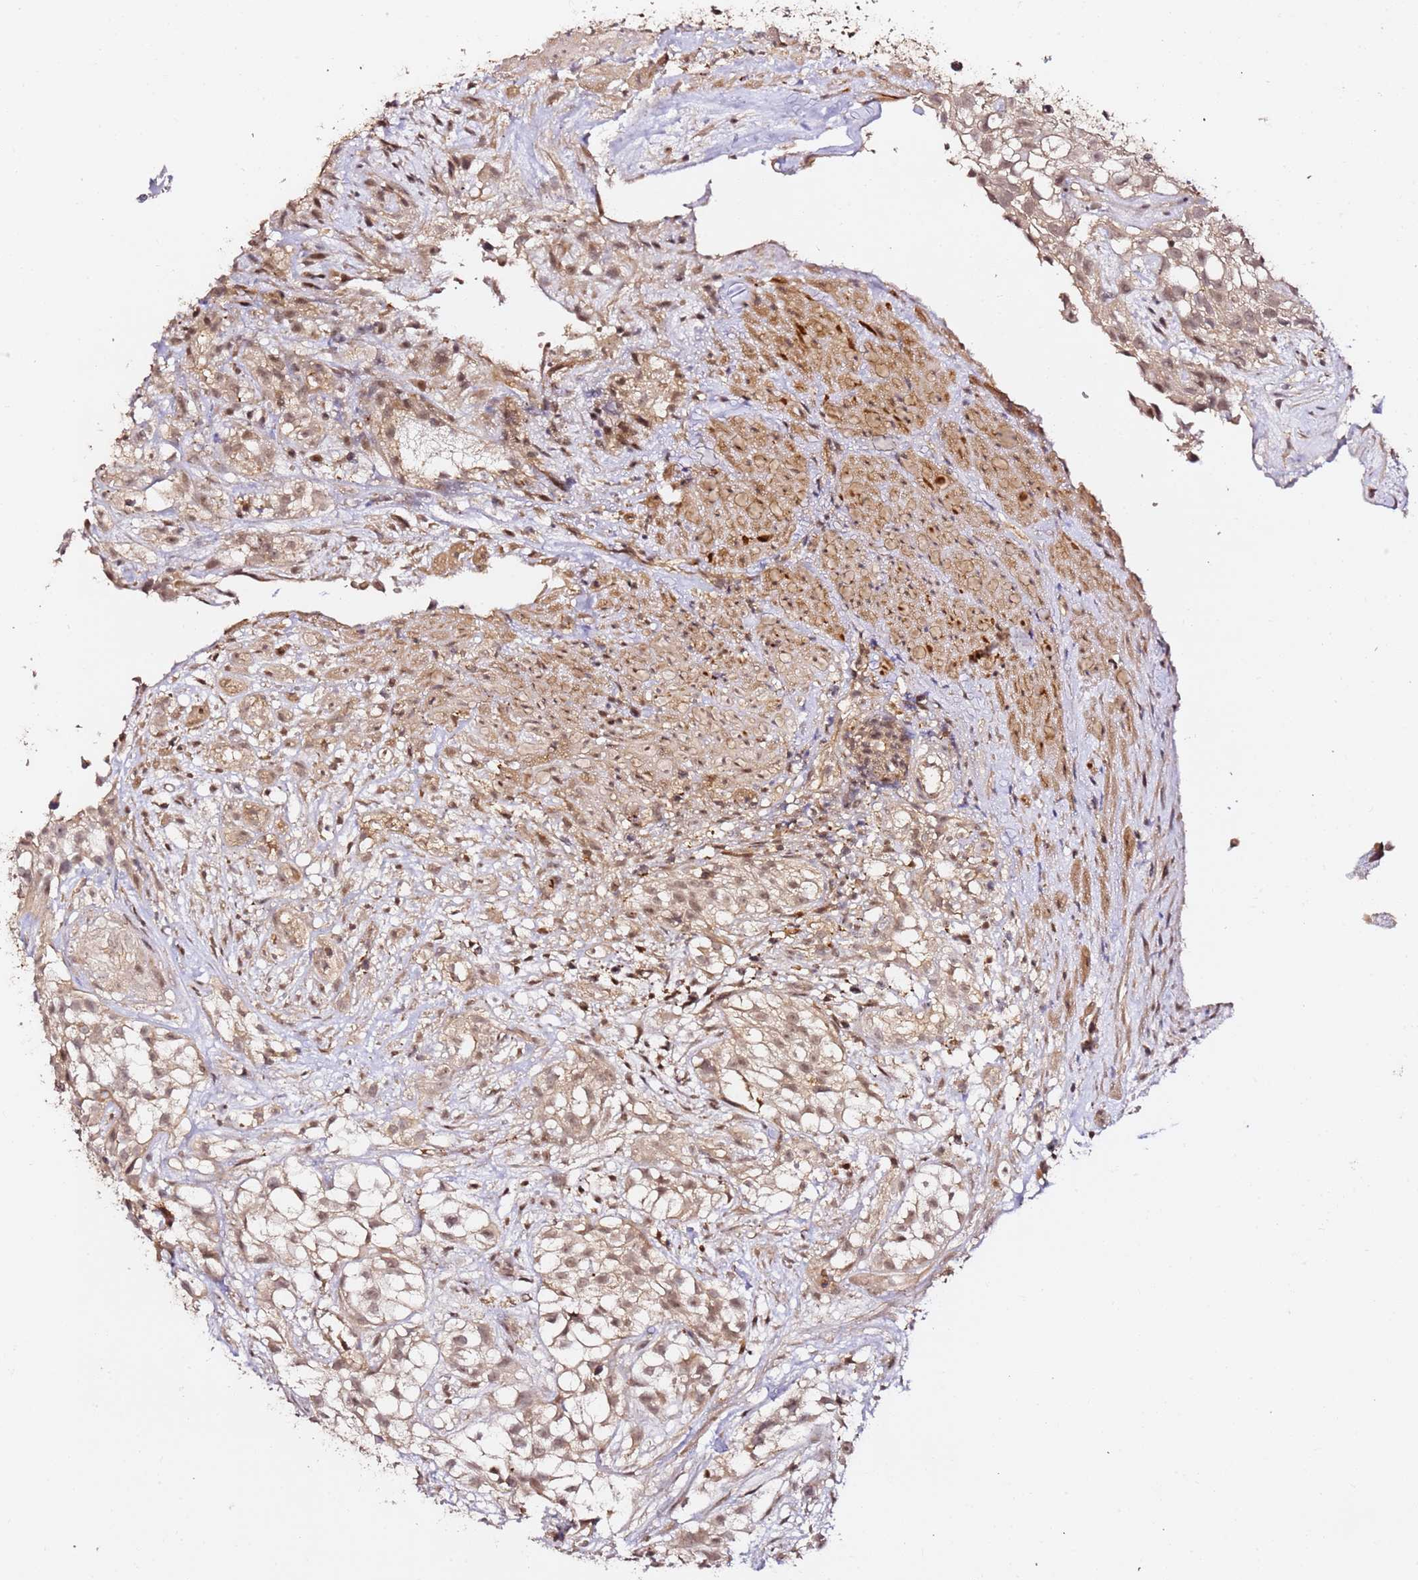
{"staining": {"intensity": "weak", "quantity": ">75%", "location": "nuclear"}, "tissue": "urothelial cancer", "cell_type": "Tumor cells", "image_type": "cancer", "snomed": [{"axis": "morphology", "description": "Urothelial carcinoma, High grade"}, {"axis": "topography", "description": "Urinary bladder"}], "caption": "Human high-grade urothelial carcinoma stained with a brown dye displays weak nuclear positive expression in approximately >75% of tumor cells.", "gene": "OR5V1", "patient": {"sex": "male", "age": 56}}